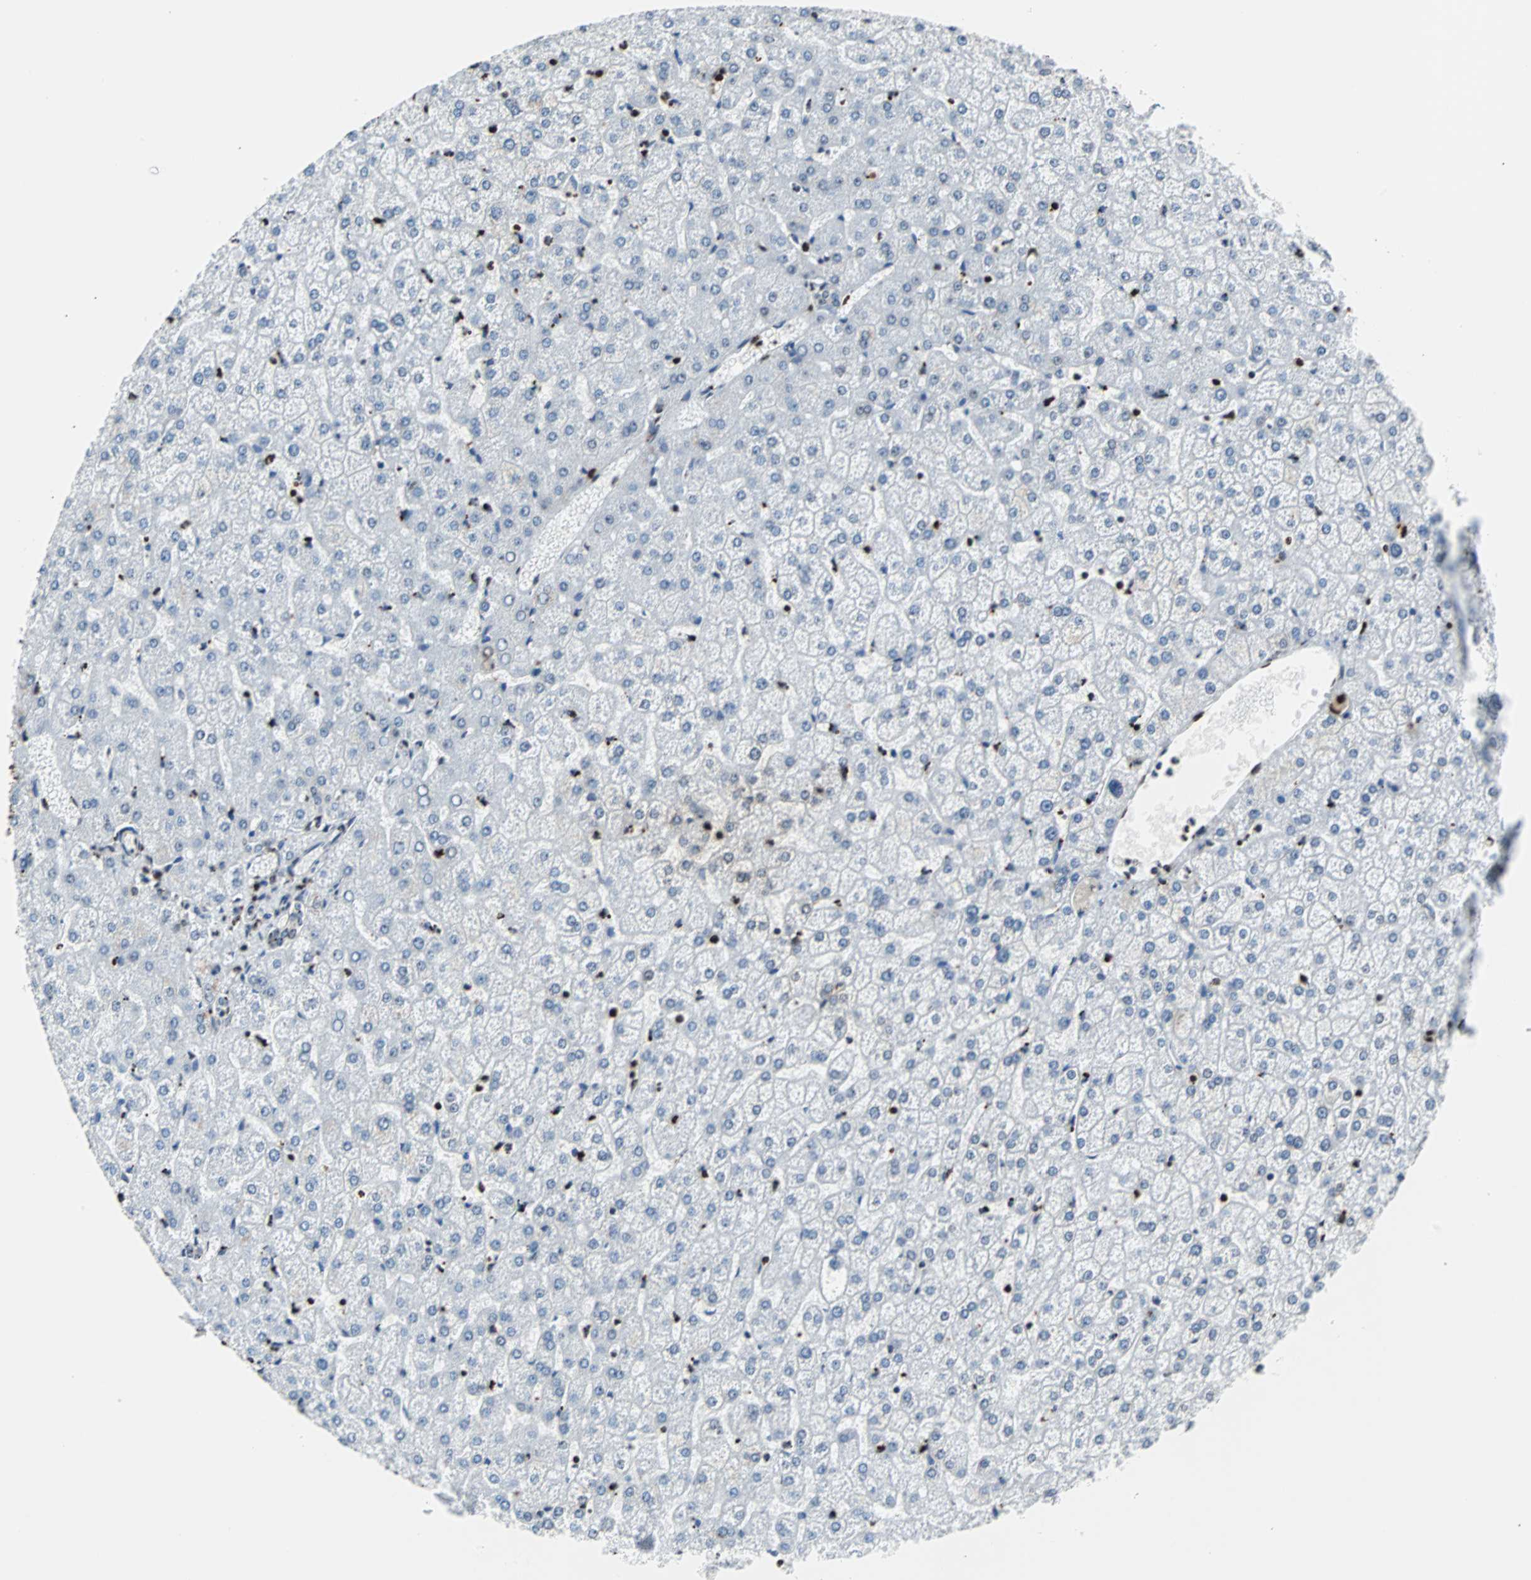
{"staining": {"intensity": "strong", "quantity": ">75%", "location": "nuclear"}, "tissue": "liver", "cell_type": "Cholangiocytes", "image_type": "normal", "snomed": [{"axis": "morphology", "description": "Normal tissue, NOS"}, {"axis": "topography", "description": "Liver"}], "caption": "Cholangiocytes demonstrate high levels of strong nuclear positivity in approximately >75% of cells in unremarkable human liver. (Brightfield microscopy of DAB IHC at high magnification).", "gene": "H2BC18", "patient": {"sex": "female", "age": 32}}